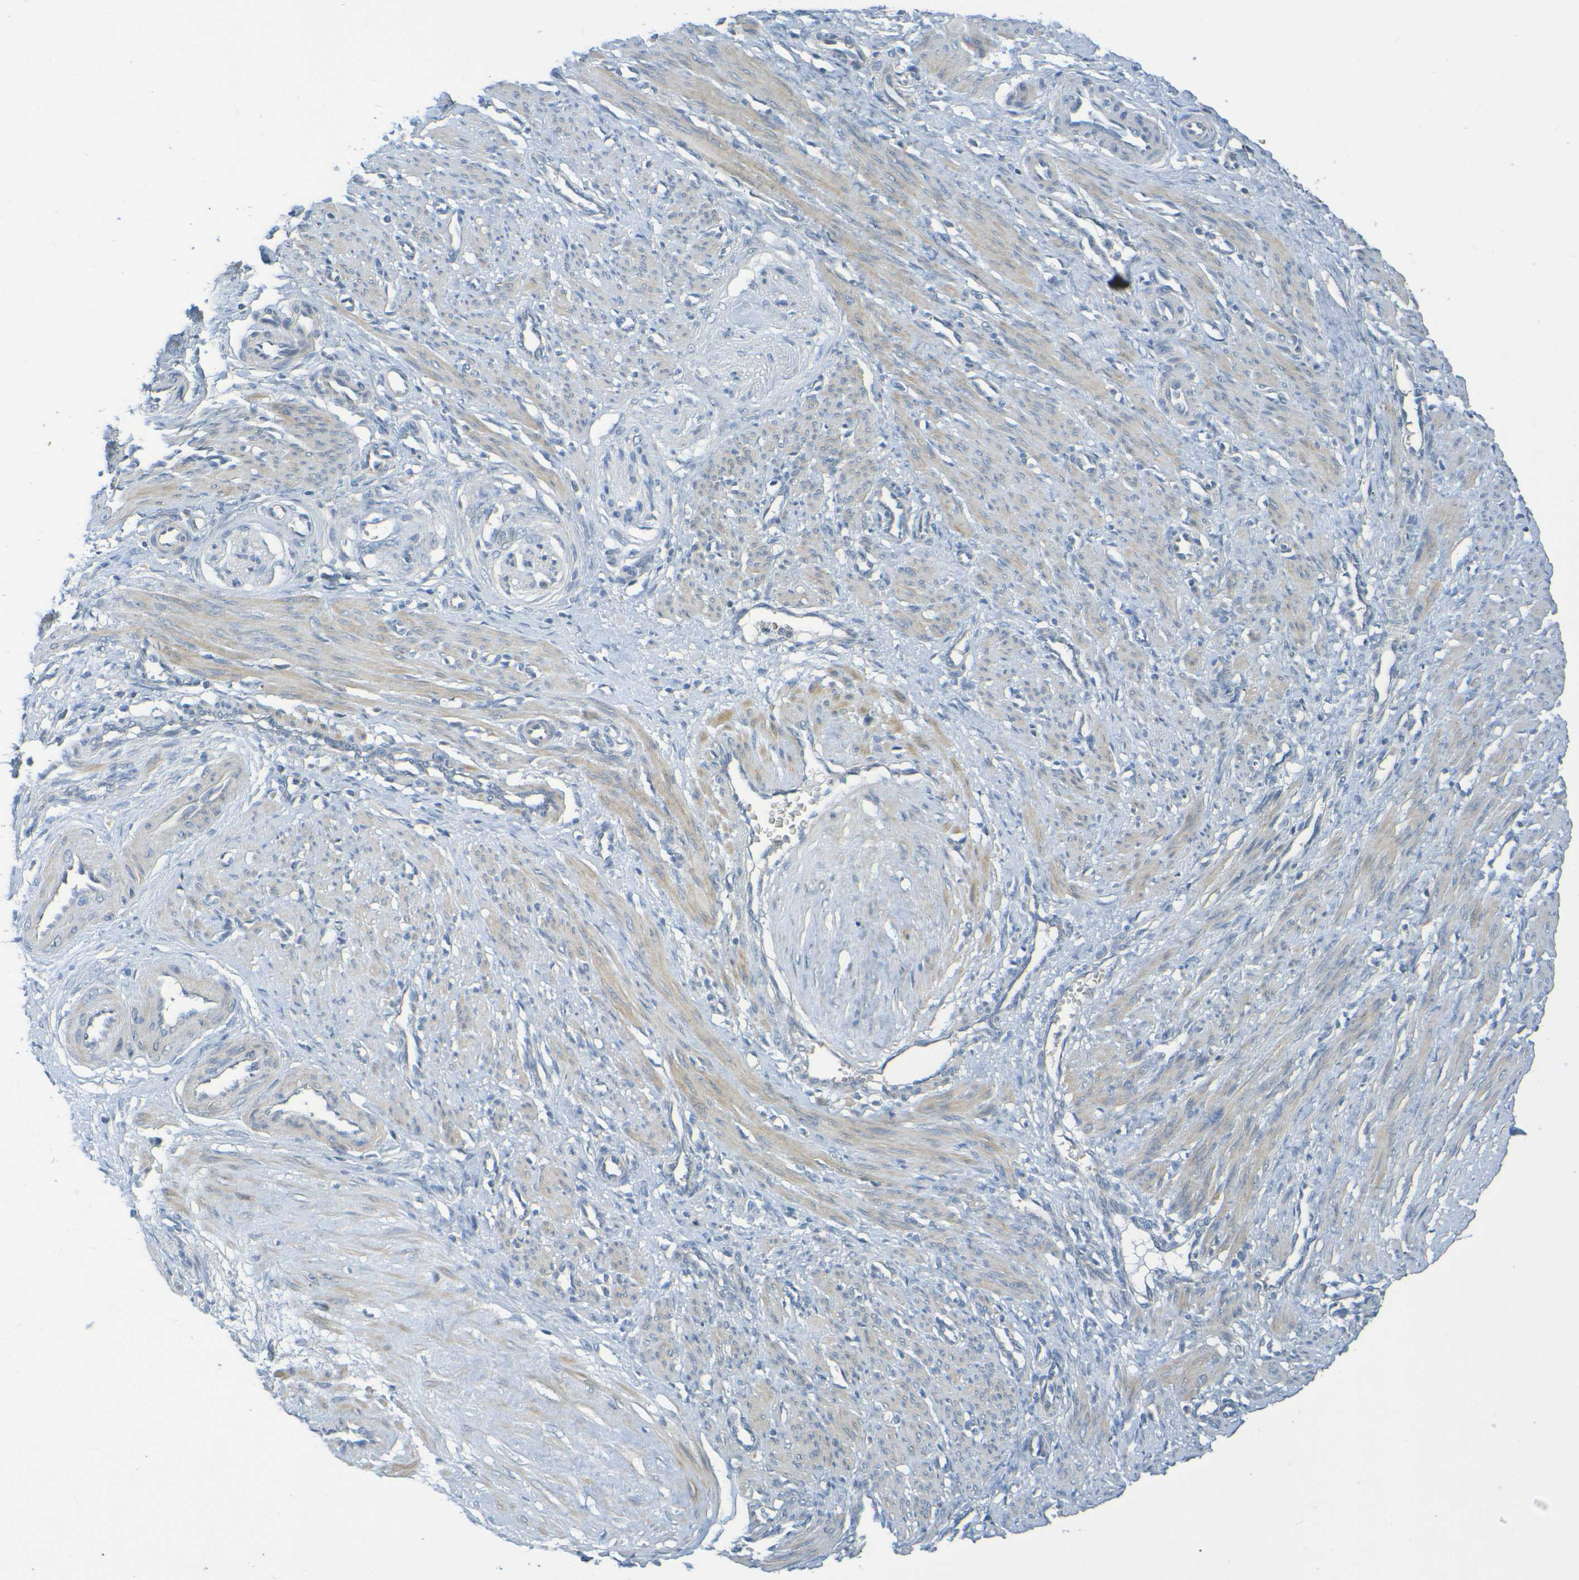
{"staining": {"intensity": "moderate", "quantity": ">75%", "location": "cytoplasmic/membranous"}, "tissue": "smooth muscle", "cell_type": "Smooth muscle cells", "image_type": "normal", "snomed": [{"axis": "morphology", "description": "Normal tissue, NOS"}, {"axis": "topography", "description": "Endometrium"}], "caption": "Smooth muscle cells reveal moderate cytoplasmic/membranous positivity in about >75% of cells in normal smooth muscle.", "gene": "CYP4F2", "patient": {"sex": "female", "age": 33}}